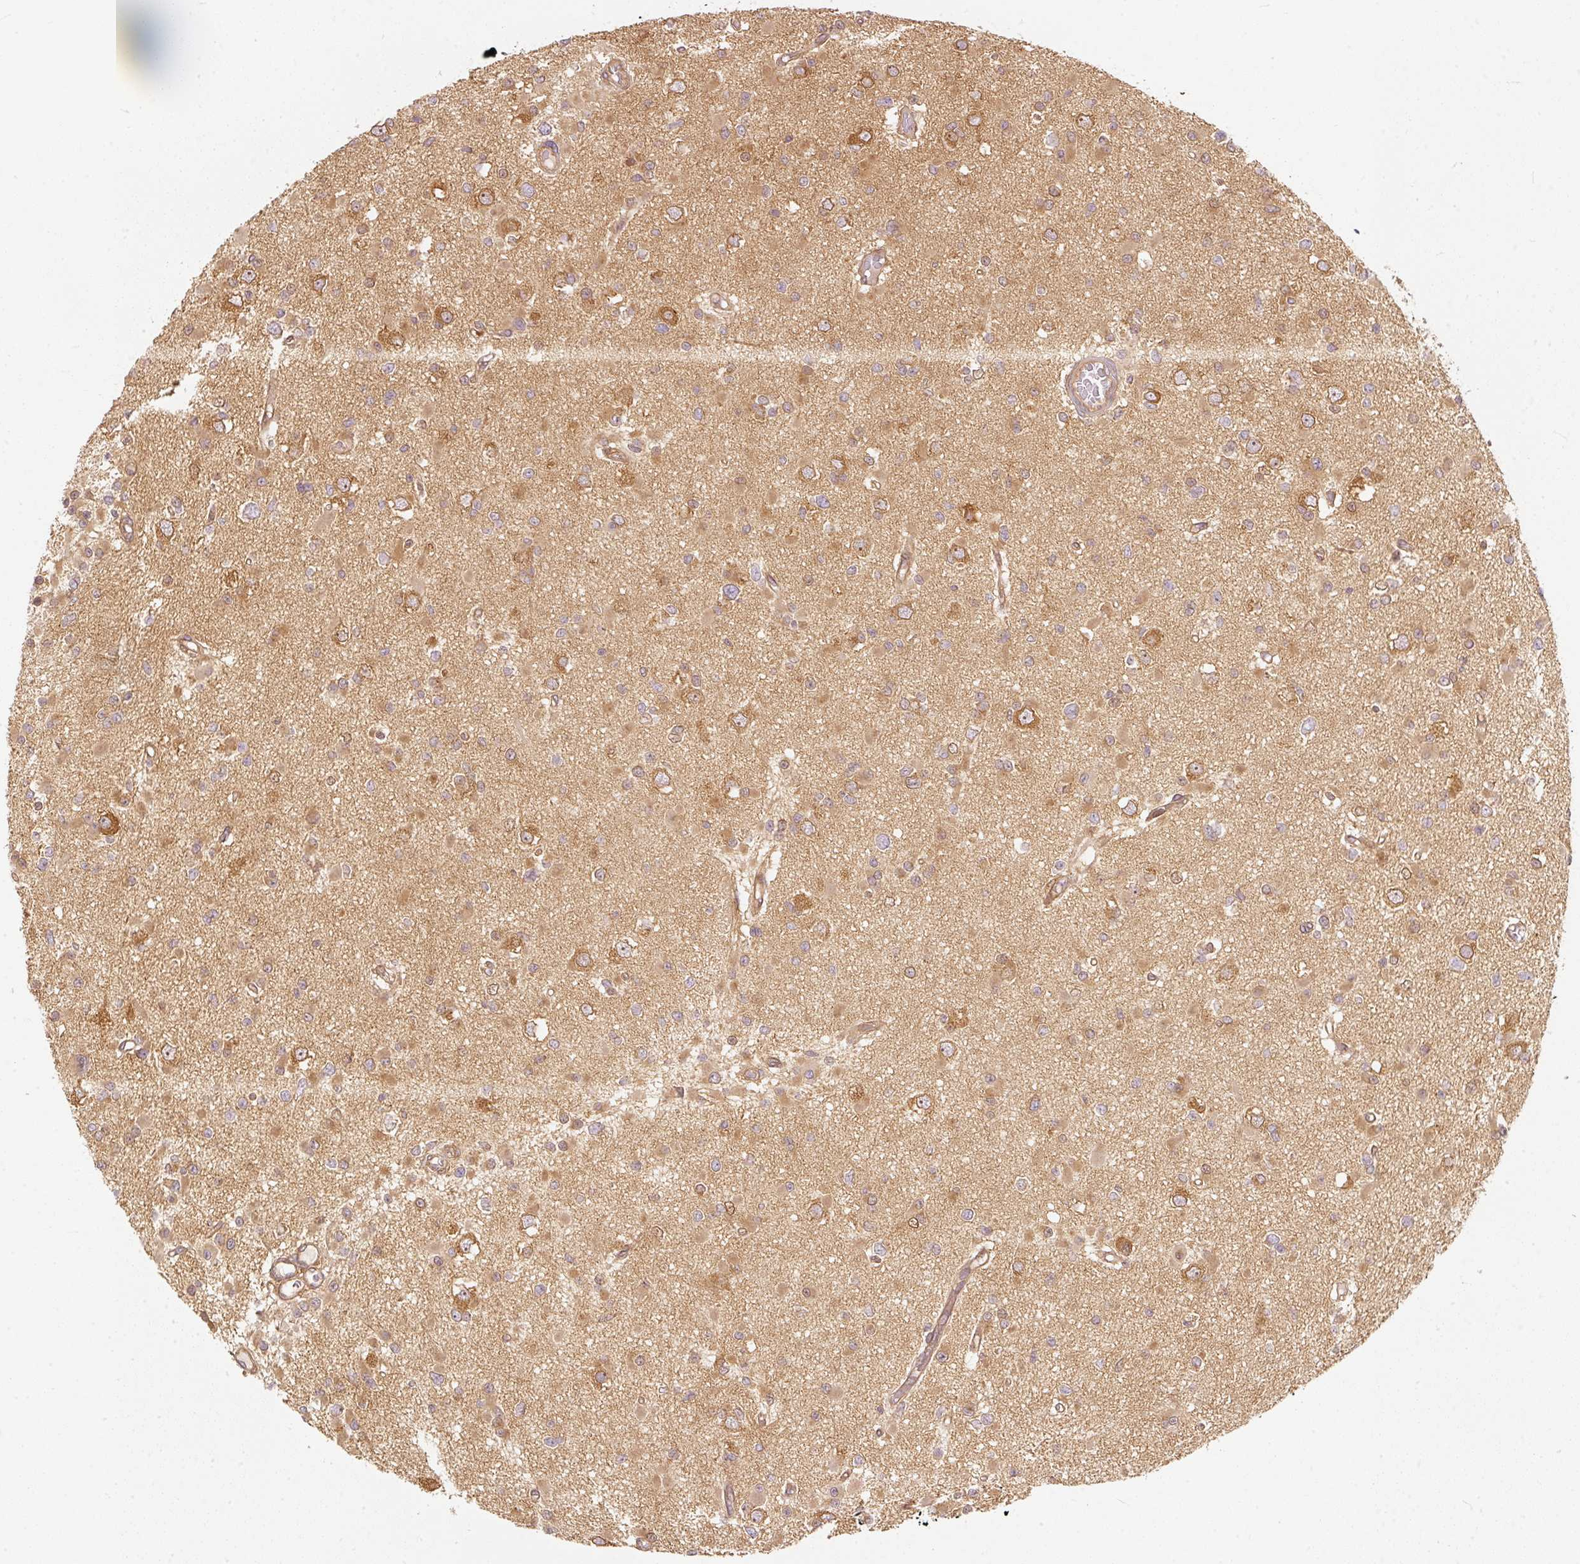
{"staining": {"intensity": "moderate", "quantity": "25%-75%", "location": "cytoplasmic/membranous"}, "tissue": "glioma", "cell_type": "Tumor cells", "image_type": "cancer", "snomed": [{"axis": "morphology", "description": "Glioma, malignant, Low grade"}, {"axis": "topography", "description": "Brain"}], "caption": "Brown immunohistochemical staining in human glioma displays moderate cytoplasmic/membranous positivity in about 25%-75% of tumor cells.", "gene": "EIF3B", "patient": {"sex": "female", "age": 22}}